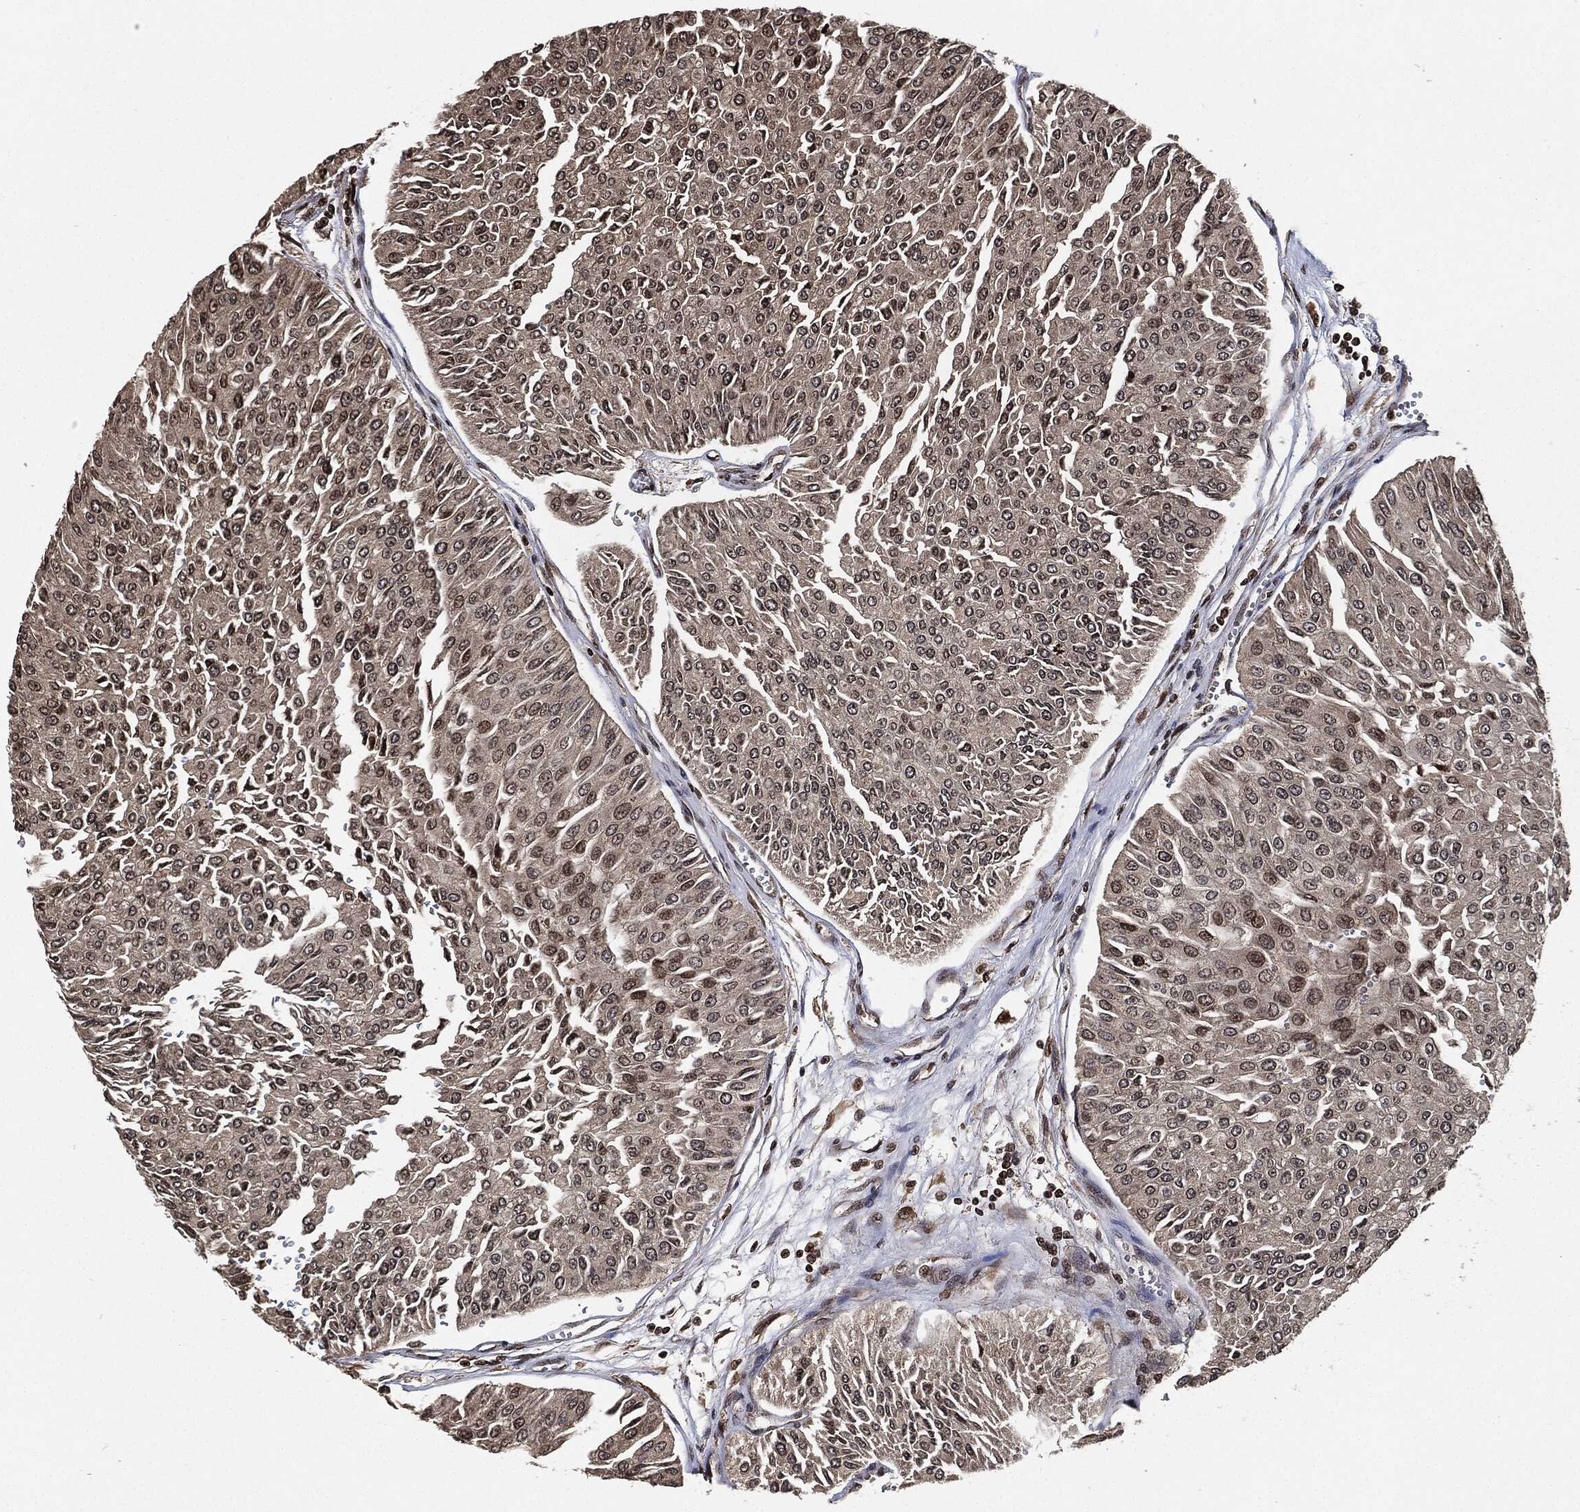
{"staining": {"intensity": "weak", "quantity": "<25%", "location": "cytoplasmic/membranous,nuclear"}, "tissue": "urothelial cancer", "cell_type": "Tumor cells", "image_type": "cancer", "snomed": [{"axis": "morphology", "description": "Urothelial carcinoma, Low grade"}, {"axis": "topography", "description": "Urinary bladder"}], "caption": "Immunohistochemistry (IHC) of low-grade urothelial carcinoma reveals no expression in tumor cells. (Stains: DAB (3,3'-diaminobenzidine) IHC with hematoxylin counter stain, Microscopy: brightfield microscopy at high magnification).", "gene": "PDK1", "patient": {"sex": "male", "age": 67}}